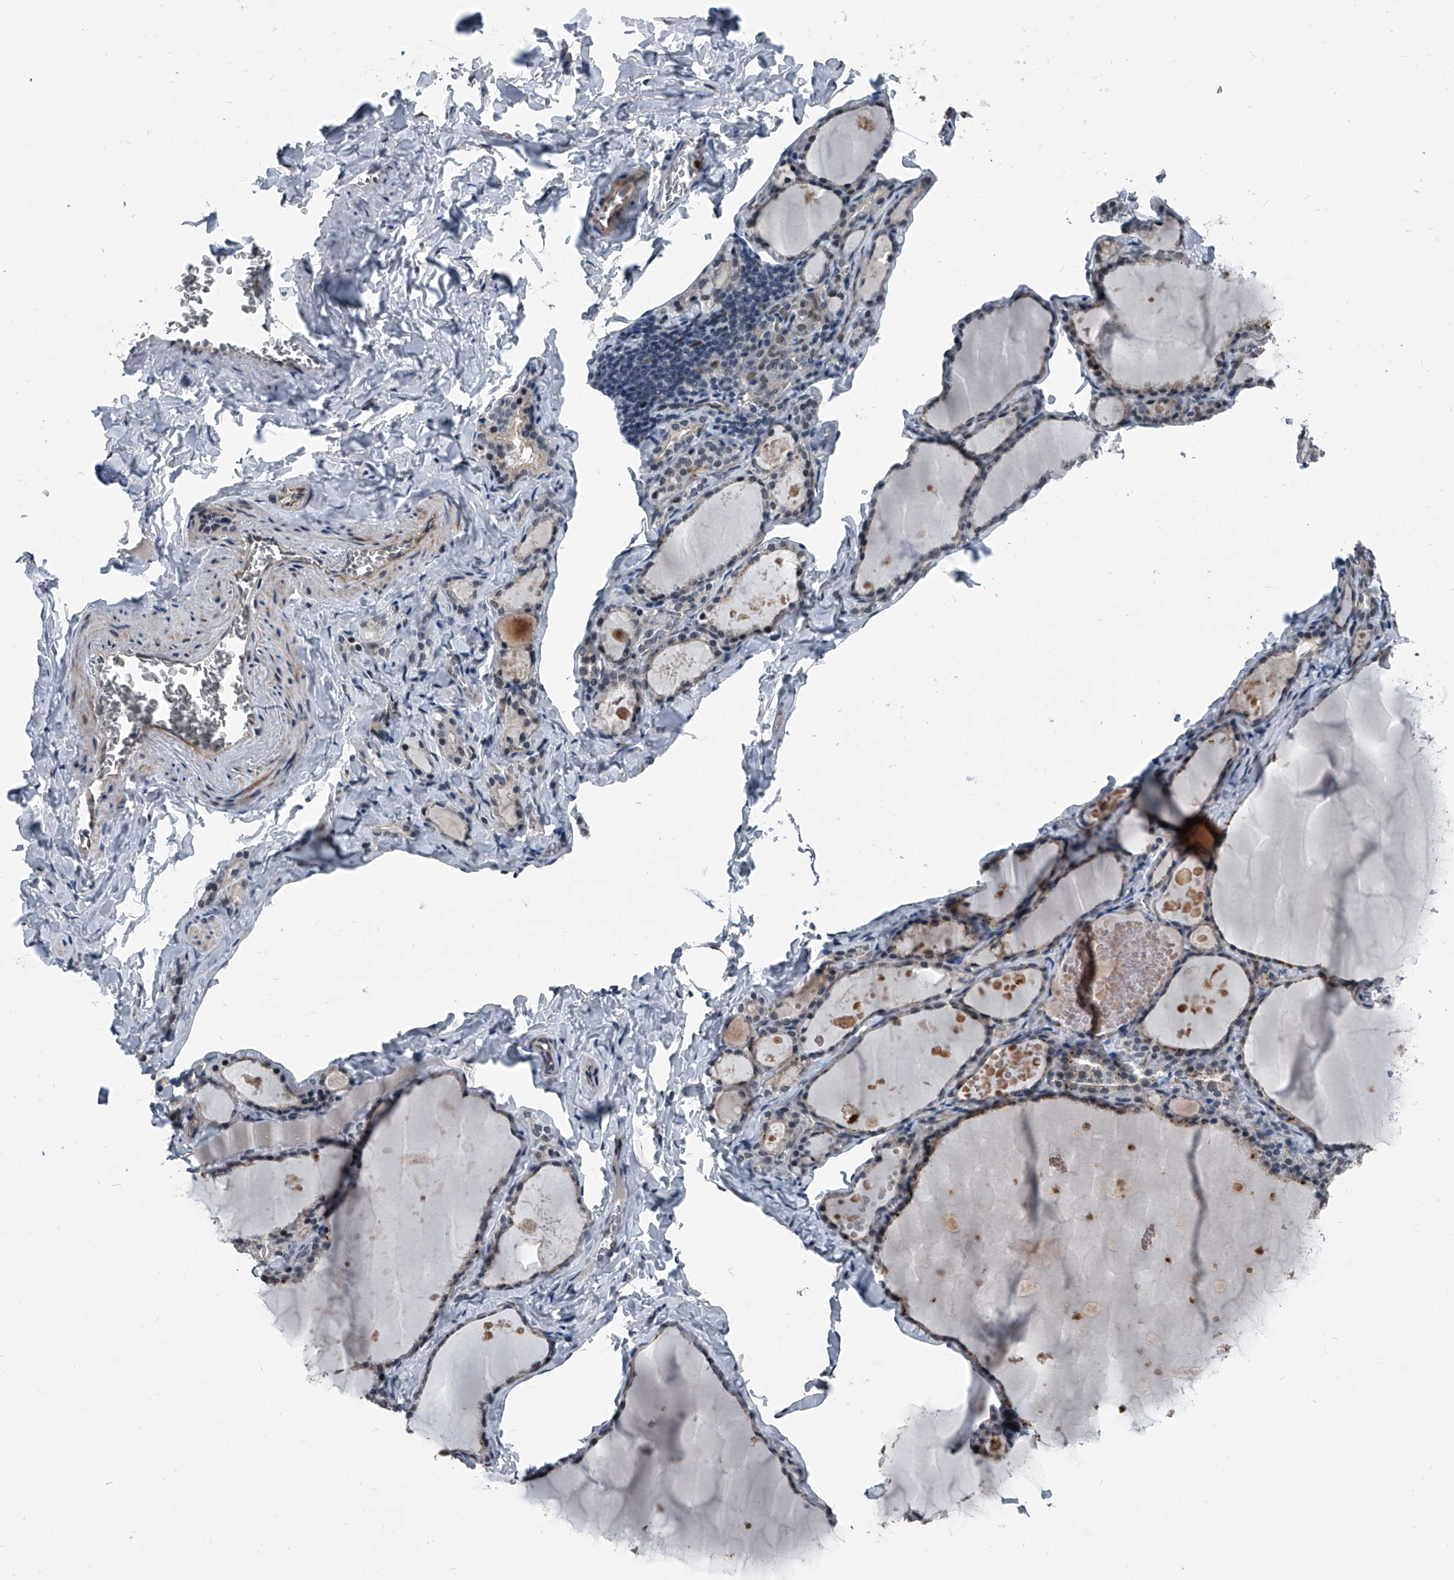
{"staining": {"intensity": "weak", "quantity": "25%-75%", "location": "nuclear"}, "tissue": "thyroid gland", "cell_type": "Glandular cells", "image_type": "normal", "snomed": [{"axis": "morphology", "description": "Normal tissue, NOS"}, {"axis": "topography", "description": "Thyroid gland"}], "caption": "Immunohistochemistry (DAB) staining of unremarkable human thyroid gland exhibits weak nuclear protein staining in about 25%-75% of glandular cells.", "gene": "MEN1", "patient": {"sex": "male", "age": 56}}